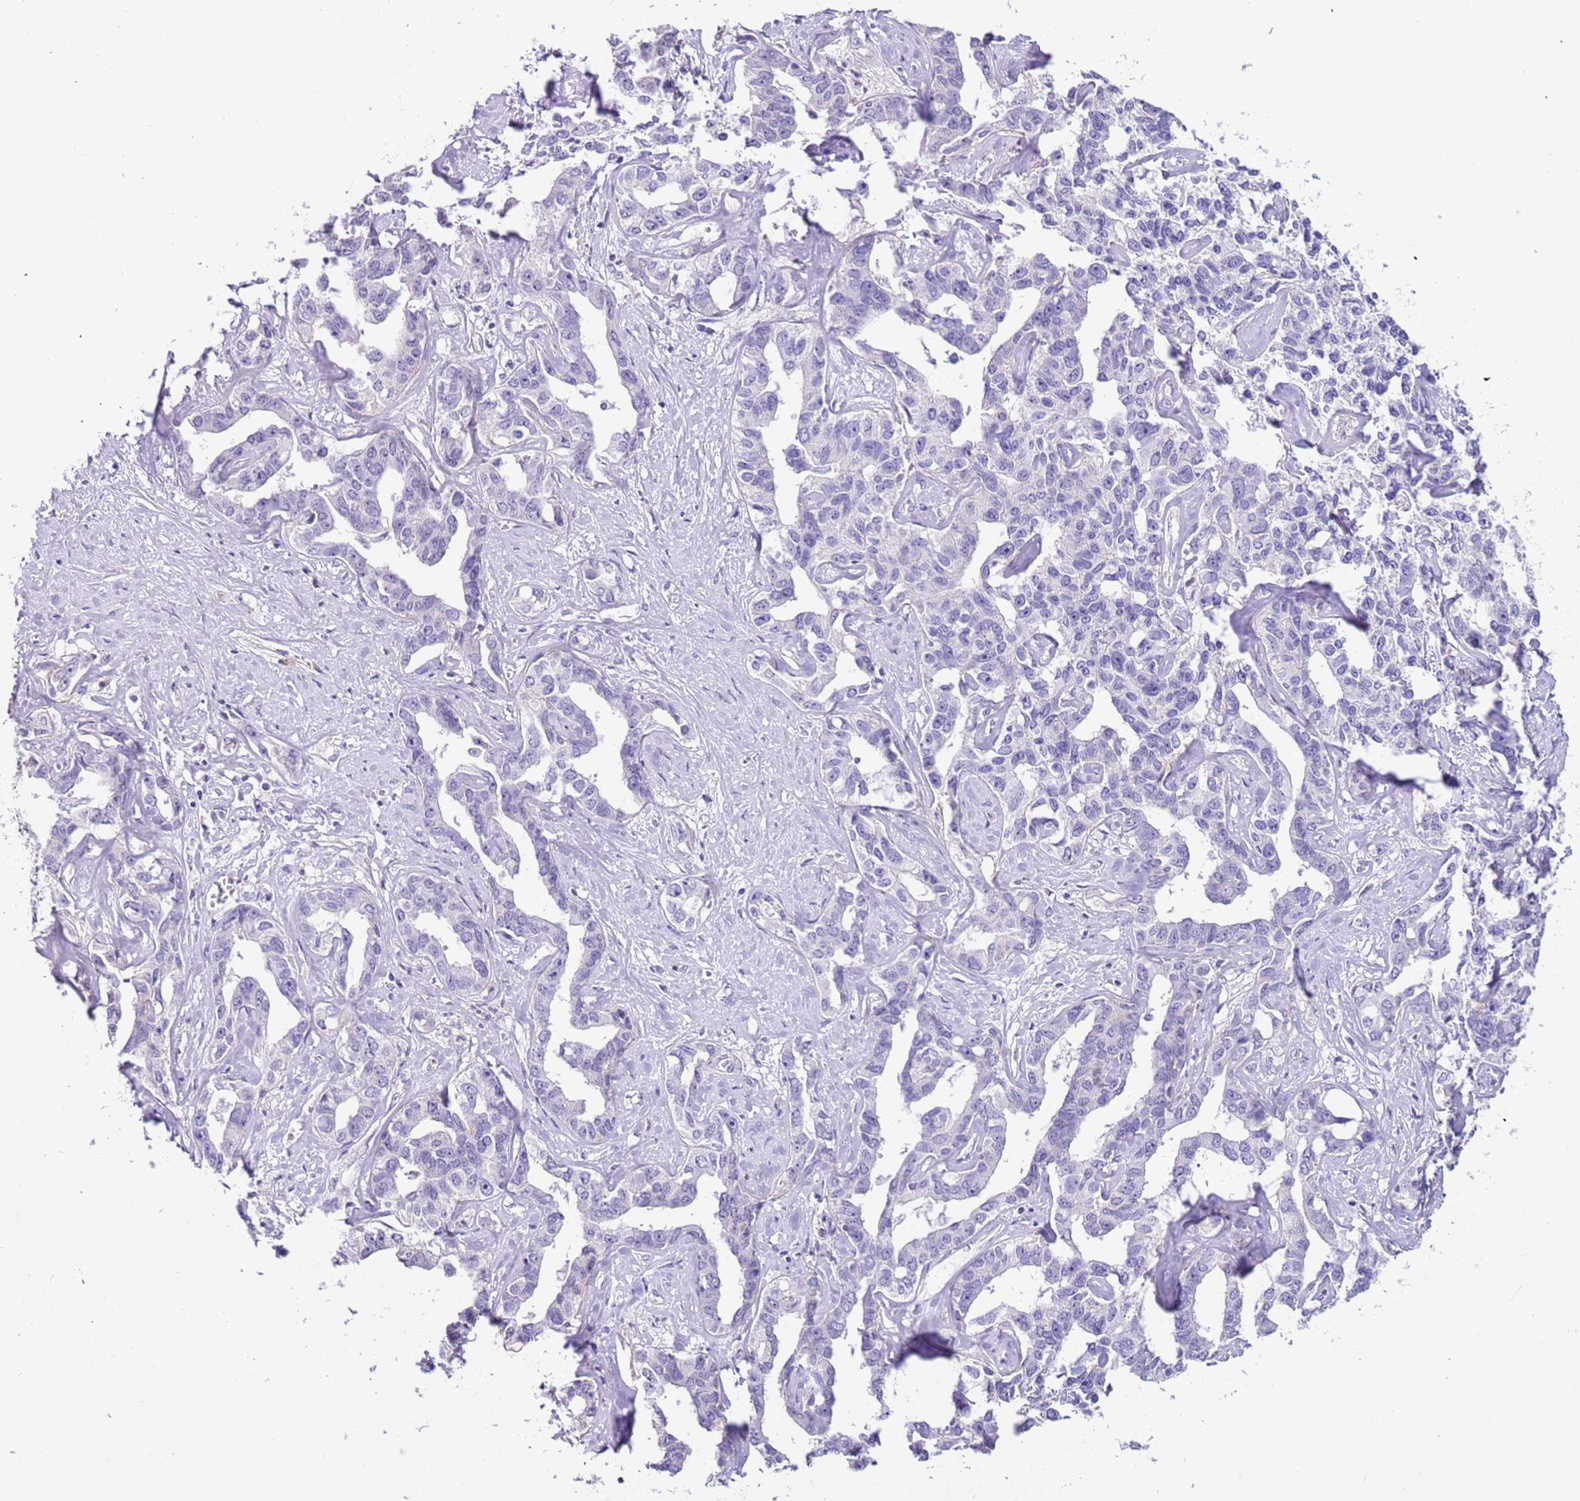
{"staining": {"intensity": "negative", "quantity": "none", "location": "none"}, "tissue": "liver cancer", "cell_type": "Tumor cells", "image_type": "cancer", "snomed": [{"axis": "morphology", "description": "Cholangiocarcinoma"}, {"axis": "topography", "description": "Liver"}], "caption": "High magnification brightfield microscopy of liver cholangiocarcinoma stained with DAB (brown) and counterstained with hematoxylin (blue): tumor cells show no significant staining.", "gene": "PCGF2", "patient": {"sex": "male", "age": 59}}